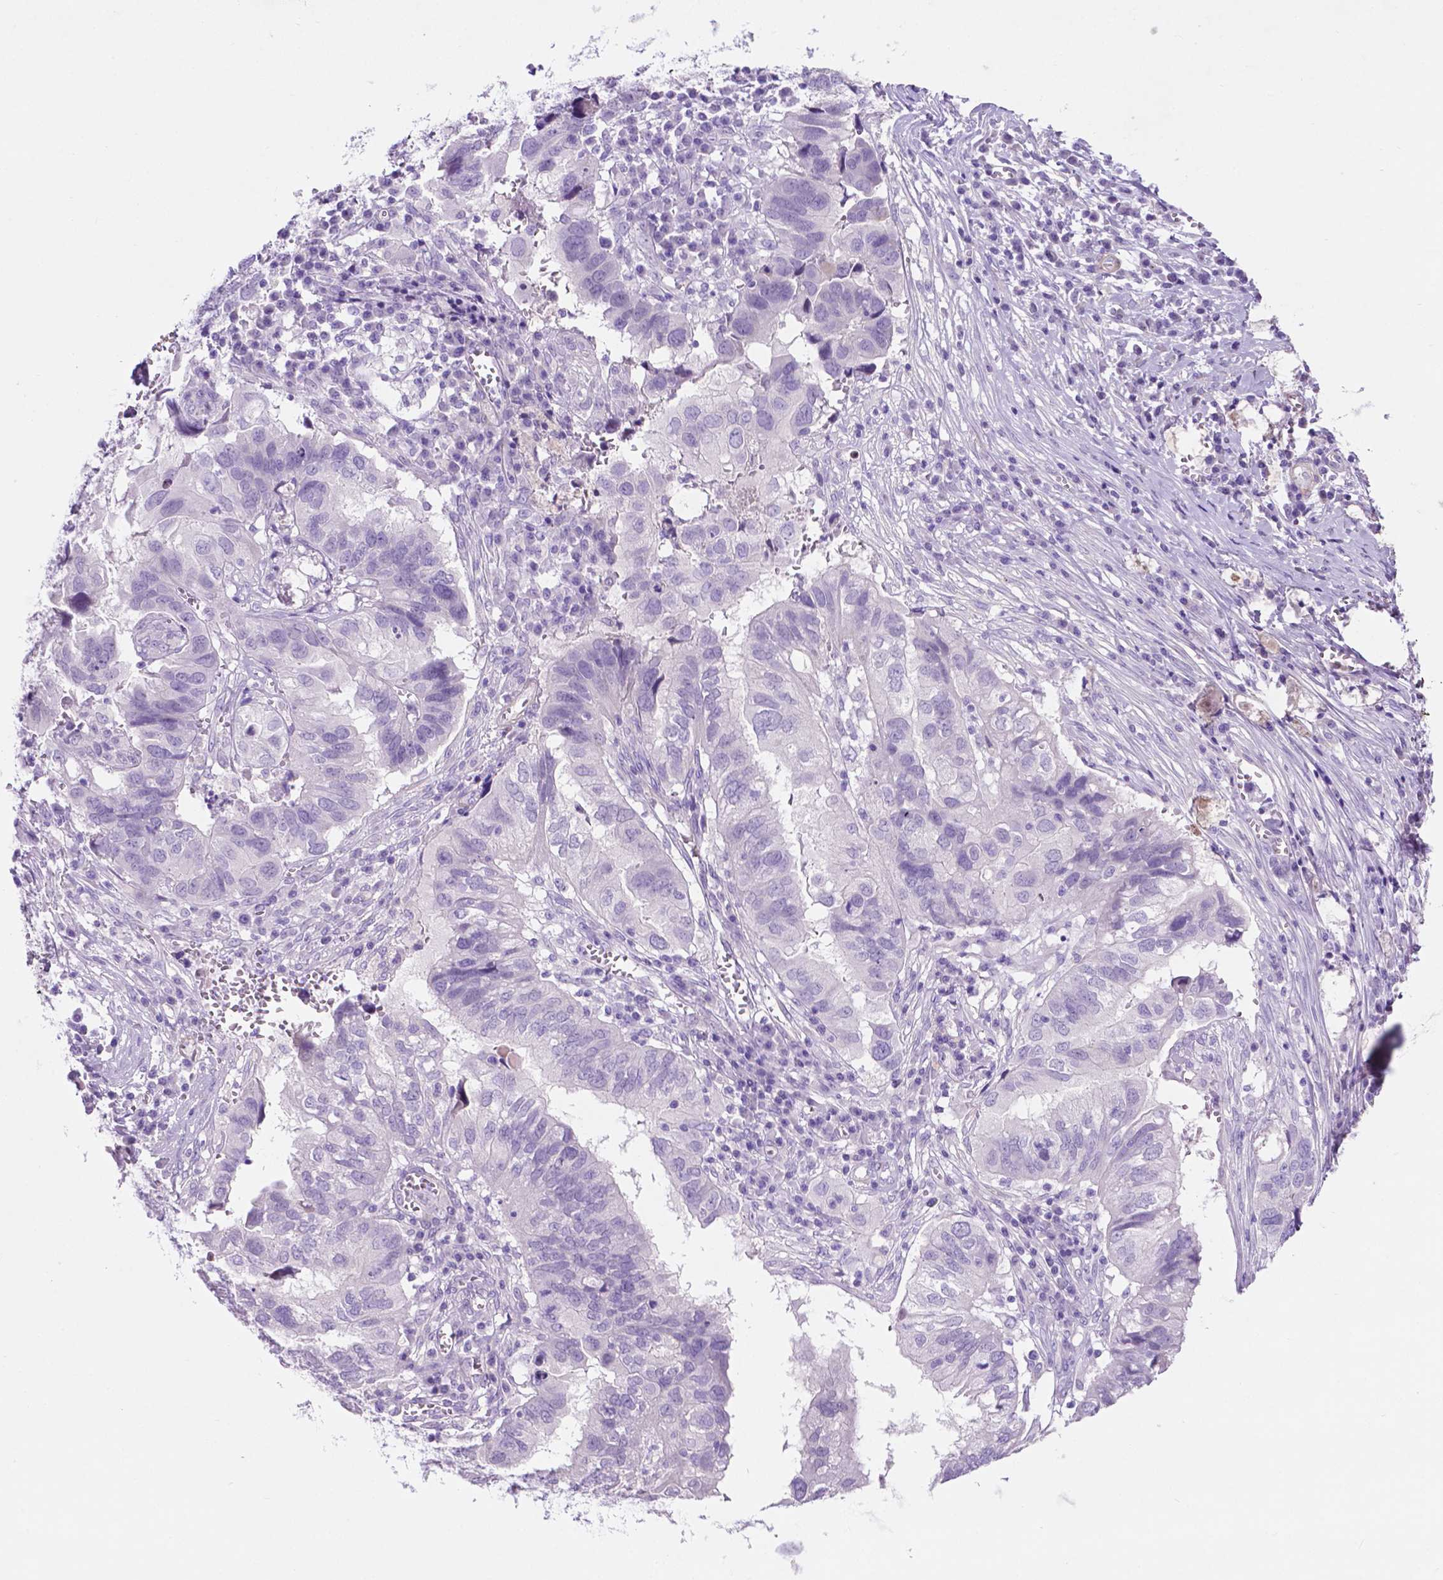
{"staining": {"intensity": "negative", "quantity": "none", "location": "none"}, "tissue": "ovarian cancer", "cell_type": "Tumor cells", "image_type": "cancer", "snomed": [{"axis": "morphology", "description": "Cystadenocarcinoma, serous, NOS"}, {"axis": "topography", "description": "Ovary"}], "caption": "Immunohistochemistry of ovarian serous cystadenocarcinoma exhibits no expression in tumor cells.", "gene": "ASPG", "patient": {"sex": "female", "age": 79}}